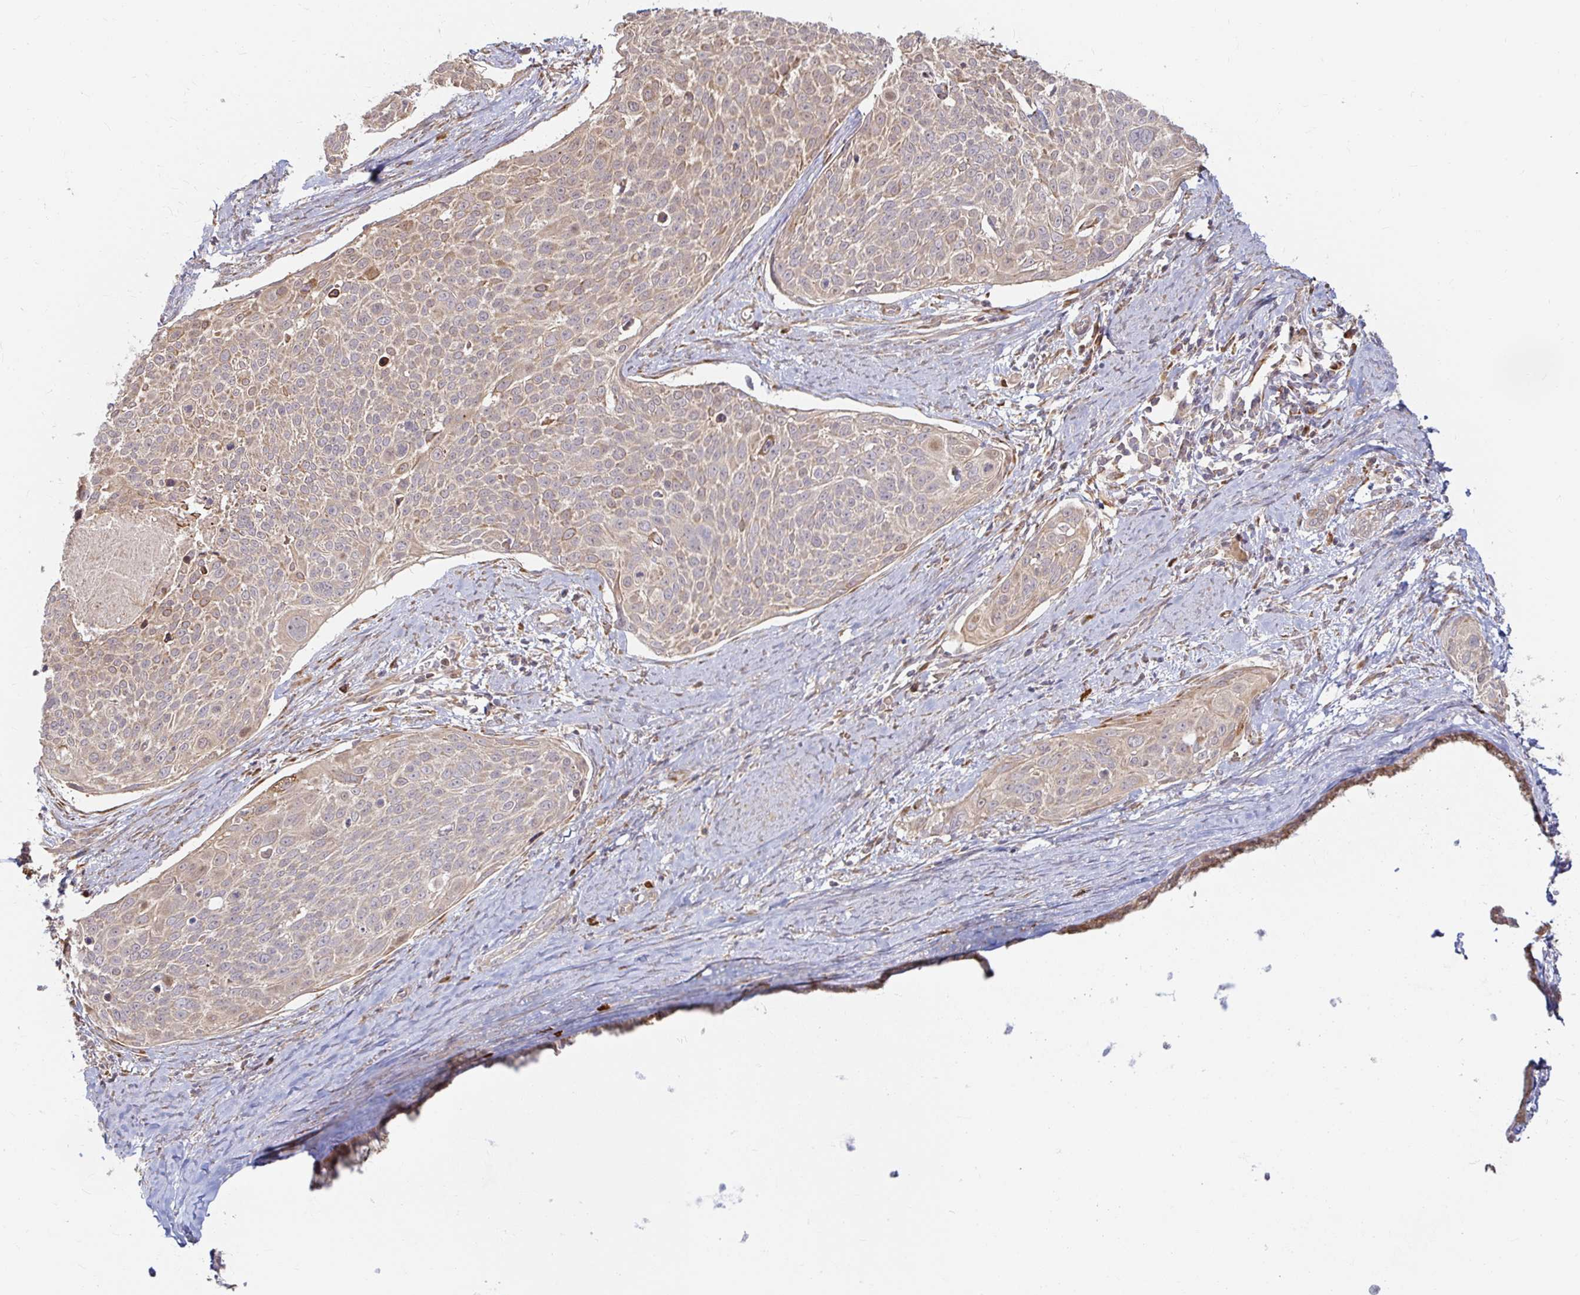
{"staining": {"intensity": "moderate", "quantity": "25%-75%", "location": "cytoplasmic/membranous"}, "tissue": "cervical cancer", "cell_type": "Tumor cells", "image_type": "cancer", "snomed": [{"axis": "morphology", "description": "Squamous cell carcinoma, NOS"}, {"axis": "topography", "description": "Cervix"}], "caption": "Tumor cells exhibit medium levels of moderate cytoplasmic/membranous expression in about 25%-75% of cells in cervical cancer (squamous cell carcinoma).", "gene": "CAST", "patient": {"sex": "female", "age": 39}}